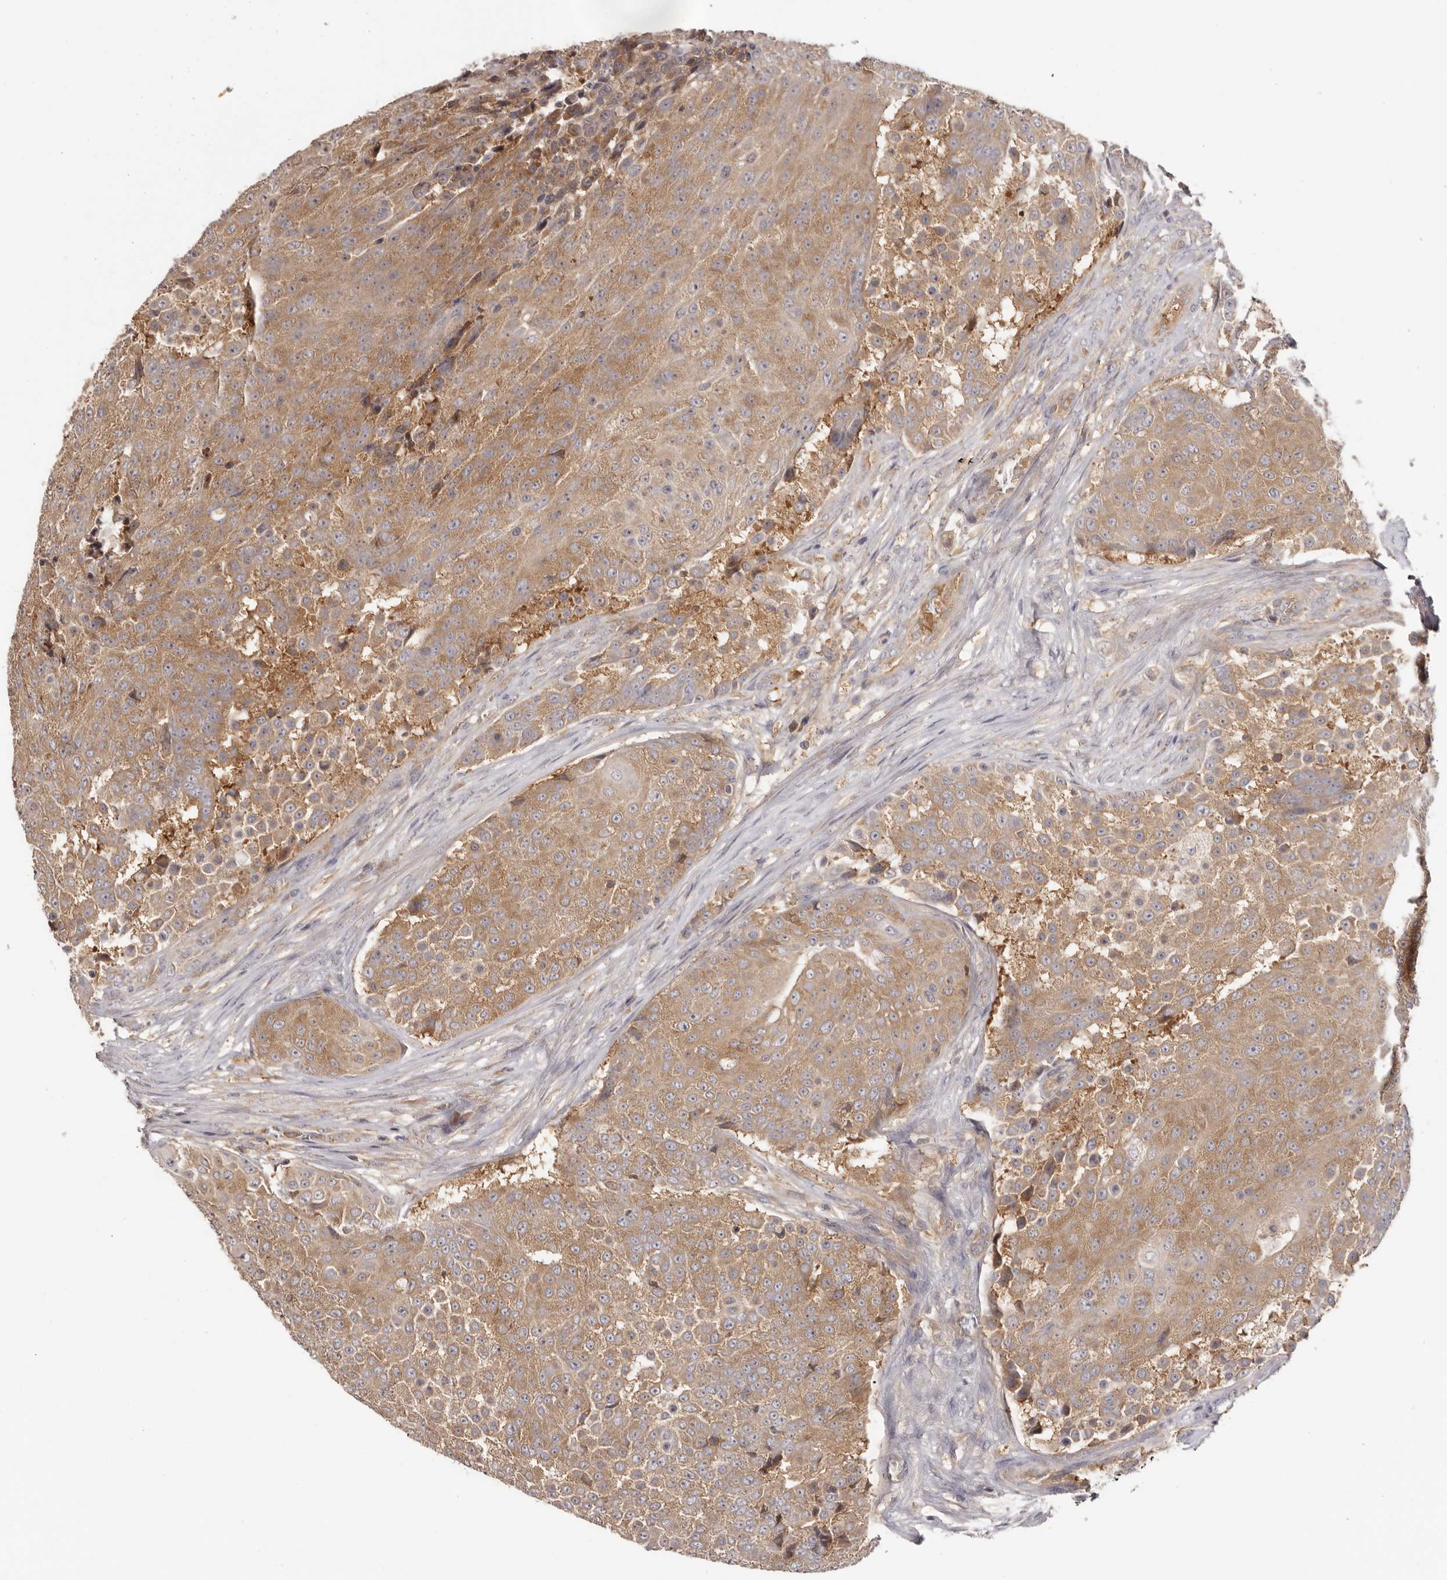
{"staining": {"intensity": "moderate", "quantity": ">75%", "location": "cytoplasmic/membranous"}, "tissue": "urothelial cancer", "cell_type": "Tumor cells", "image_type": "cancer", "snomed": [{"axis": "morphology", "description": "Urothelial carcinoma, High grade"}, {"axis": "topography", "description": "Urinary bladder"}], "caption": "Immunohistochemical staining of urothelial cancer shows moderate cytoplasmic/membranous protein staining in approximately >75% of tumor cells.", "gene": "EEF1E1", "patient": {"sex": "female", "age": 63}}